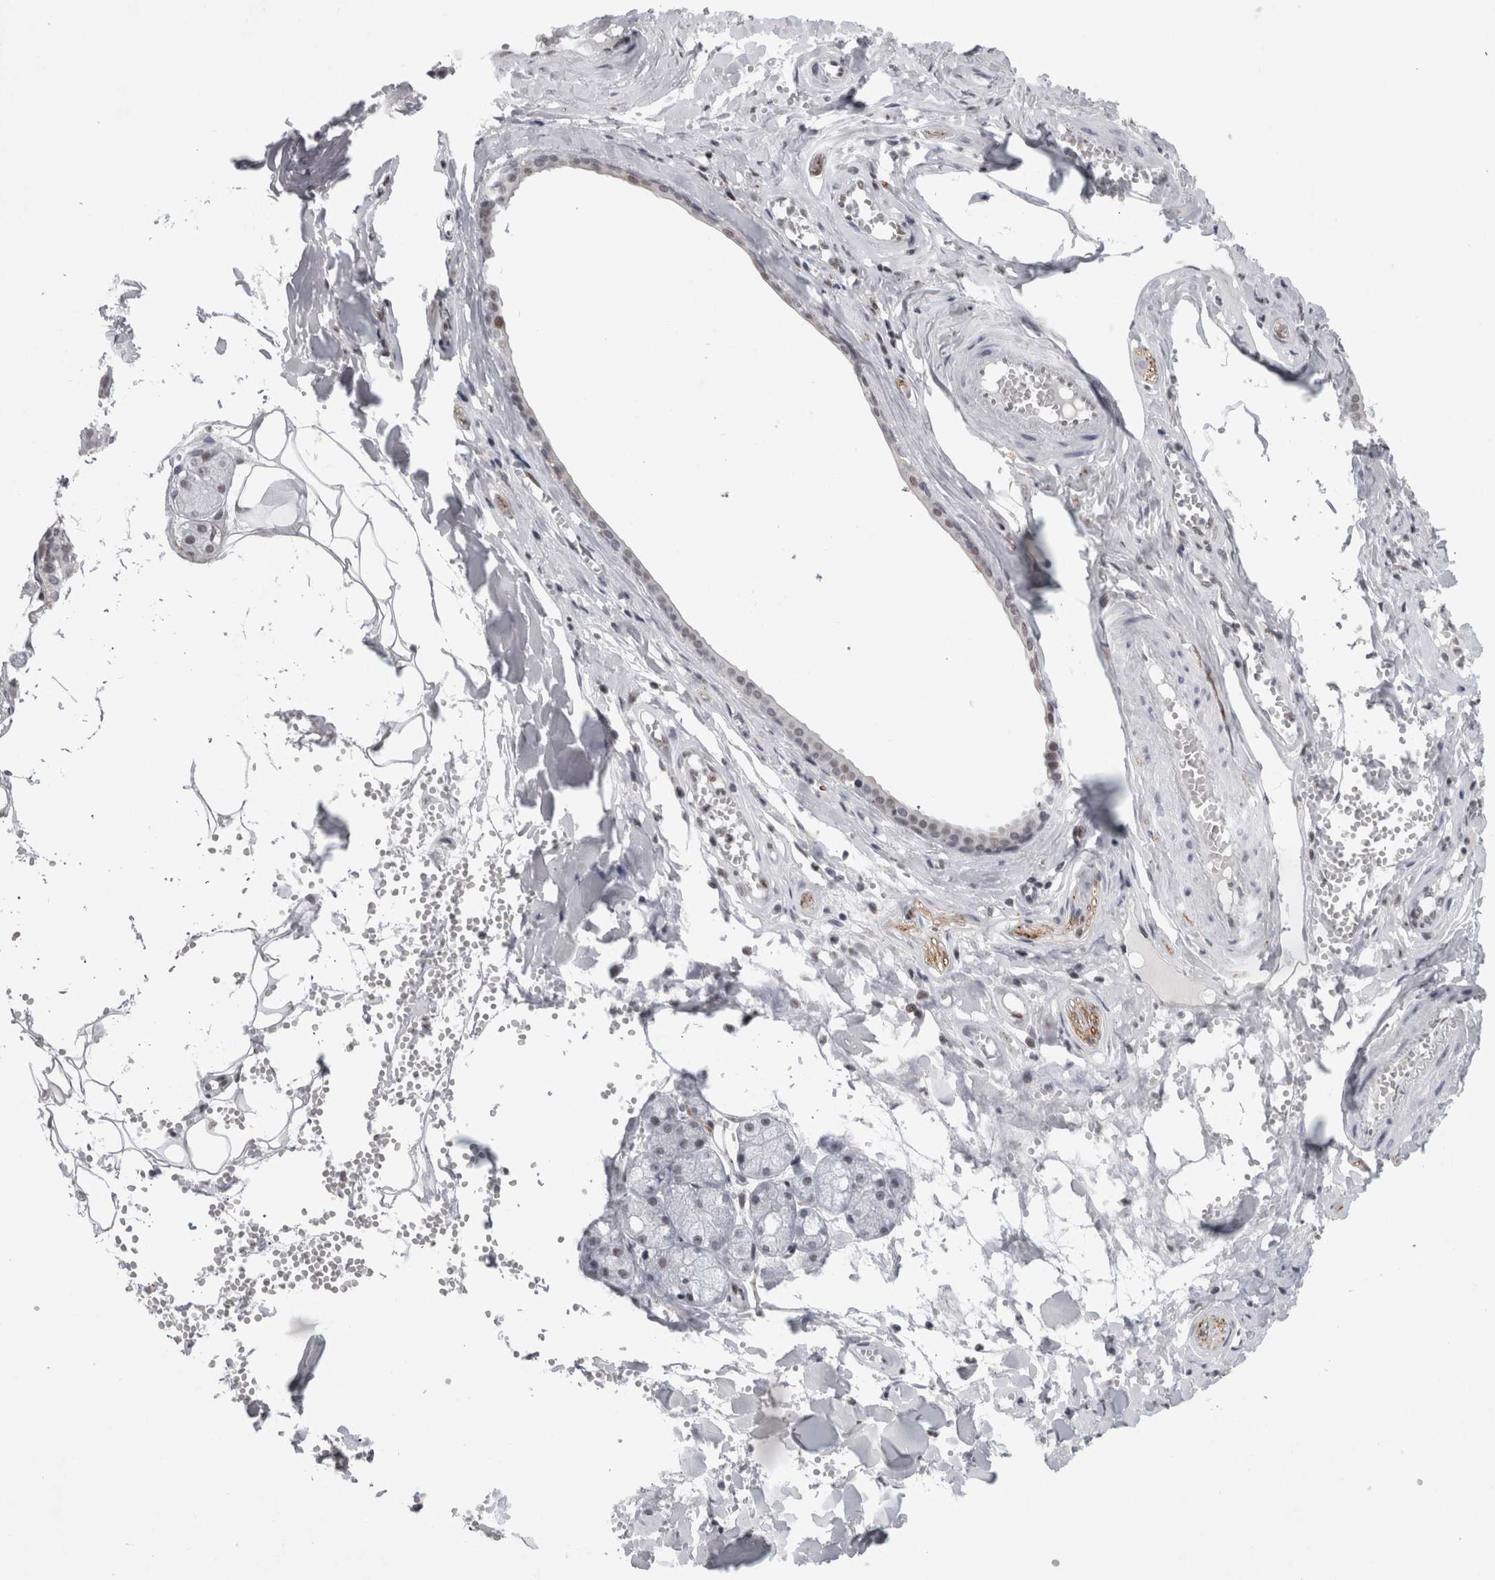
{"staining": {"intensity": "weak", "quantity": "<25%", "location": "nuclear"}, "tissue": "salivary gland", "cell_type": "Glandular cells", "image_type": "normal", "snomed": [{"axis": "morphology", "description": "Normal tissue, NOS"}, {"axis": "topography", "description": "Salivary gland"}], "caption": "IHC histopathology image of benign salivary gland: human salivary gland stained with DAB demonstrates no significant protein expression in glandular cells.", "gene": "SRARP", "patient": {"sex": "male", "age": 62}}